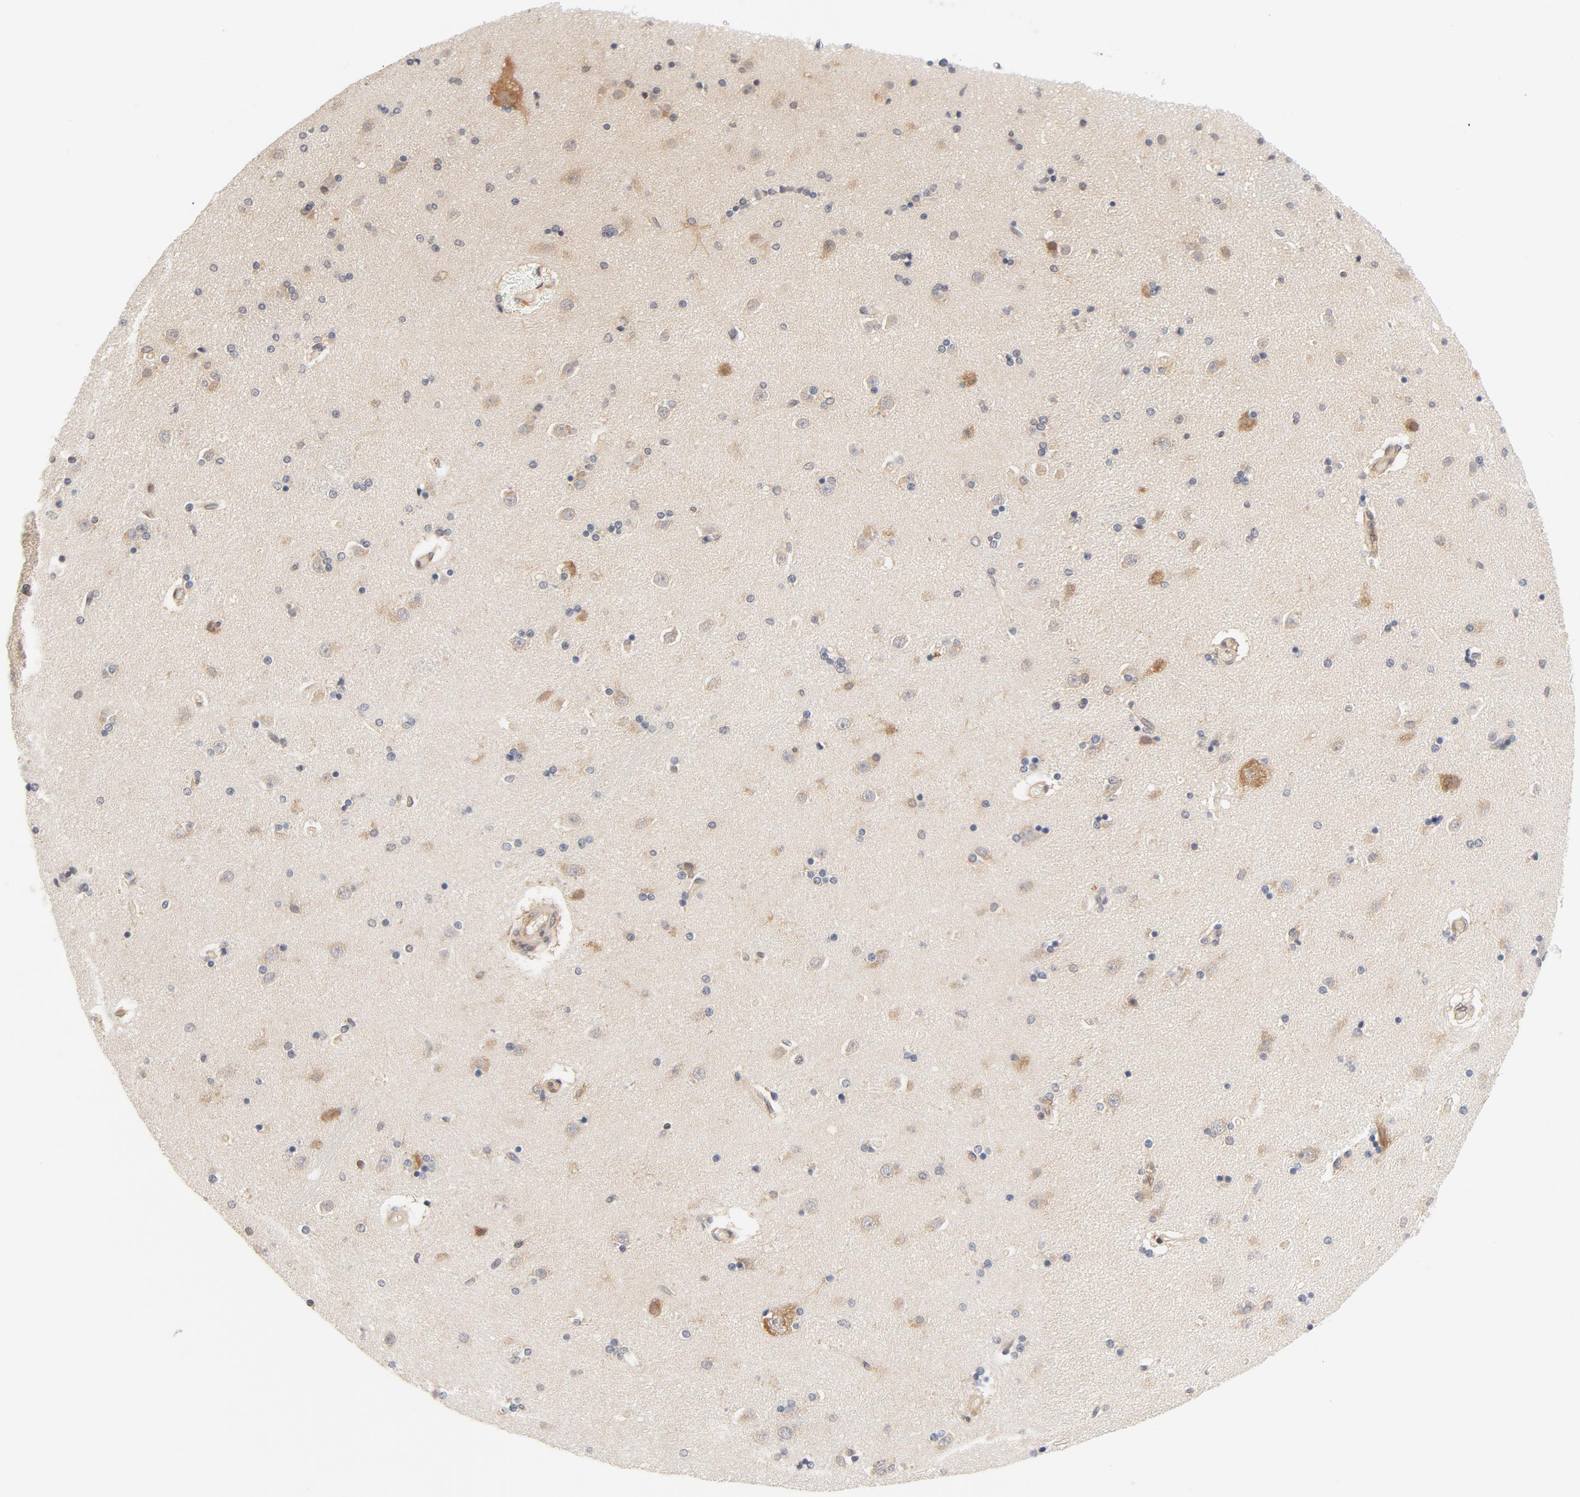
{"staining": {"intensity": "weak", "quantity": "<25%", "location": "cytoplasmic/membranous"}, "tissue": "caudate", "cell_type": "Glial cells", "image_type": "normal", "snomed": [{"axis": "morphology", "description": "Normal tissue, NOS"}, {"axis": "topography", "description": "Lateral ventricle wall"}], "caption": "The micrograph reveals no significant staining in glial cells of caudate.", "gene": "EIF4E", "patient": {"sex": "female", "age": 54}}